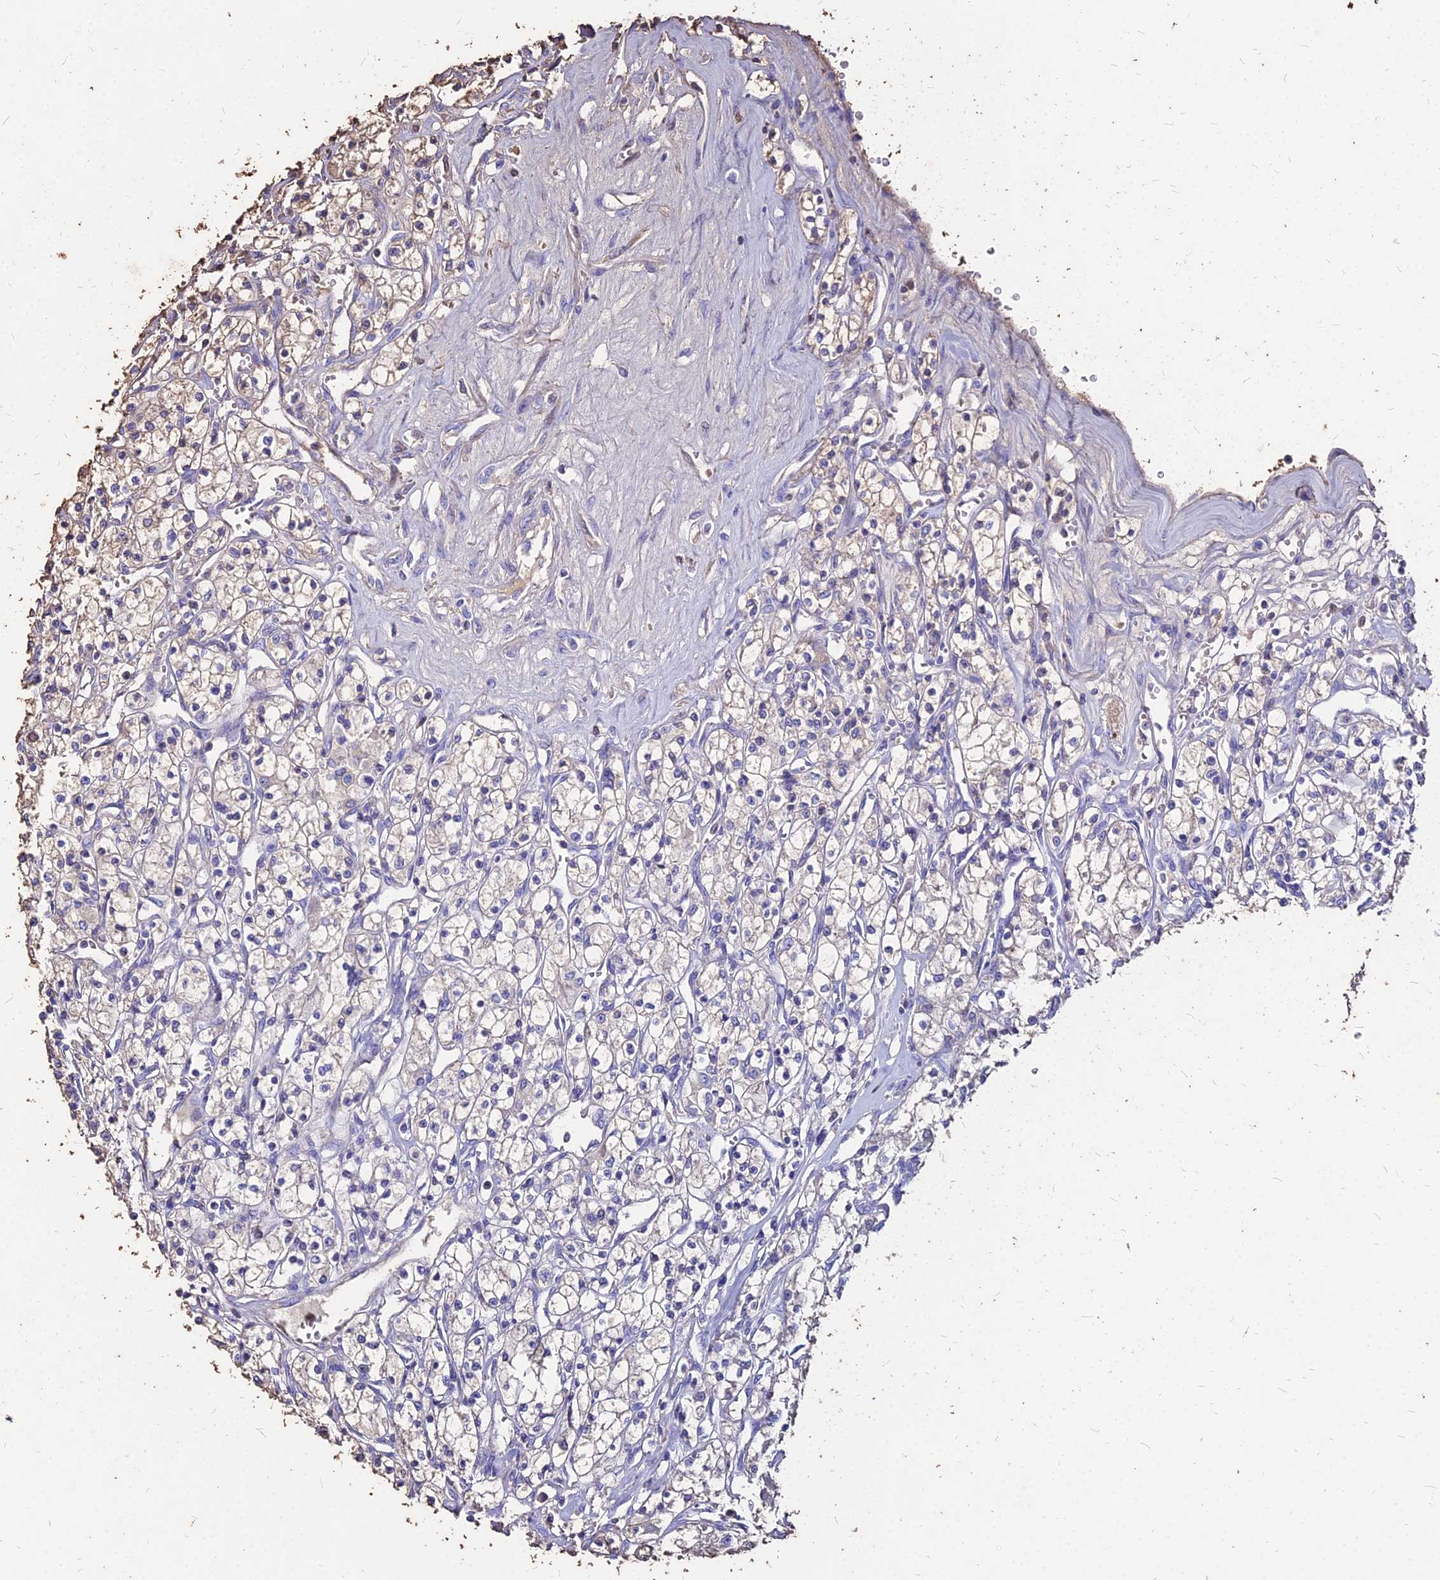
{"staining": {"intensity": "weak", "quantity": "<25%", "location": "cytoplasmic/membranous"}, "tissue": "renal cancer", "cell_type": "Tumor cells", "image_type": "cancer", "snomed": [{"axis": "morphology", "description": "Adenocarcinoma, NOS"}, {"axis": "topography", "description": "Kidney"}], "caption": "A histopathology image of renal cancer stained for a protein reveals no brown staining in tumor cells.", "gene": "NME5", "patient": {"sex": "female", "age": 59}}